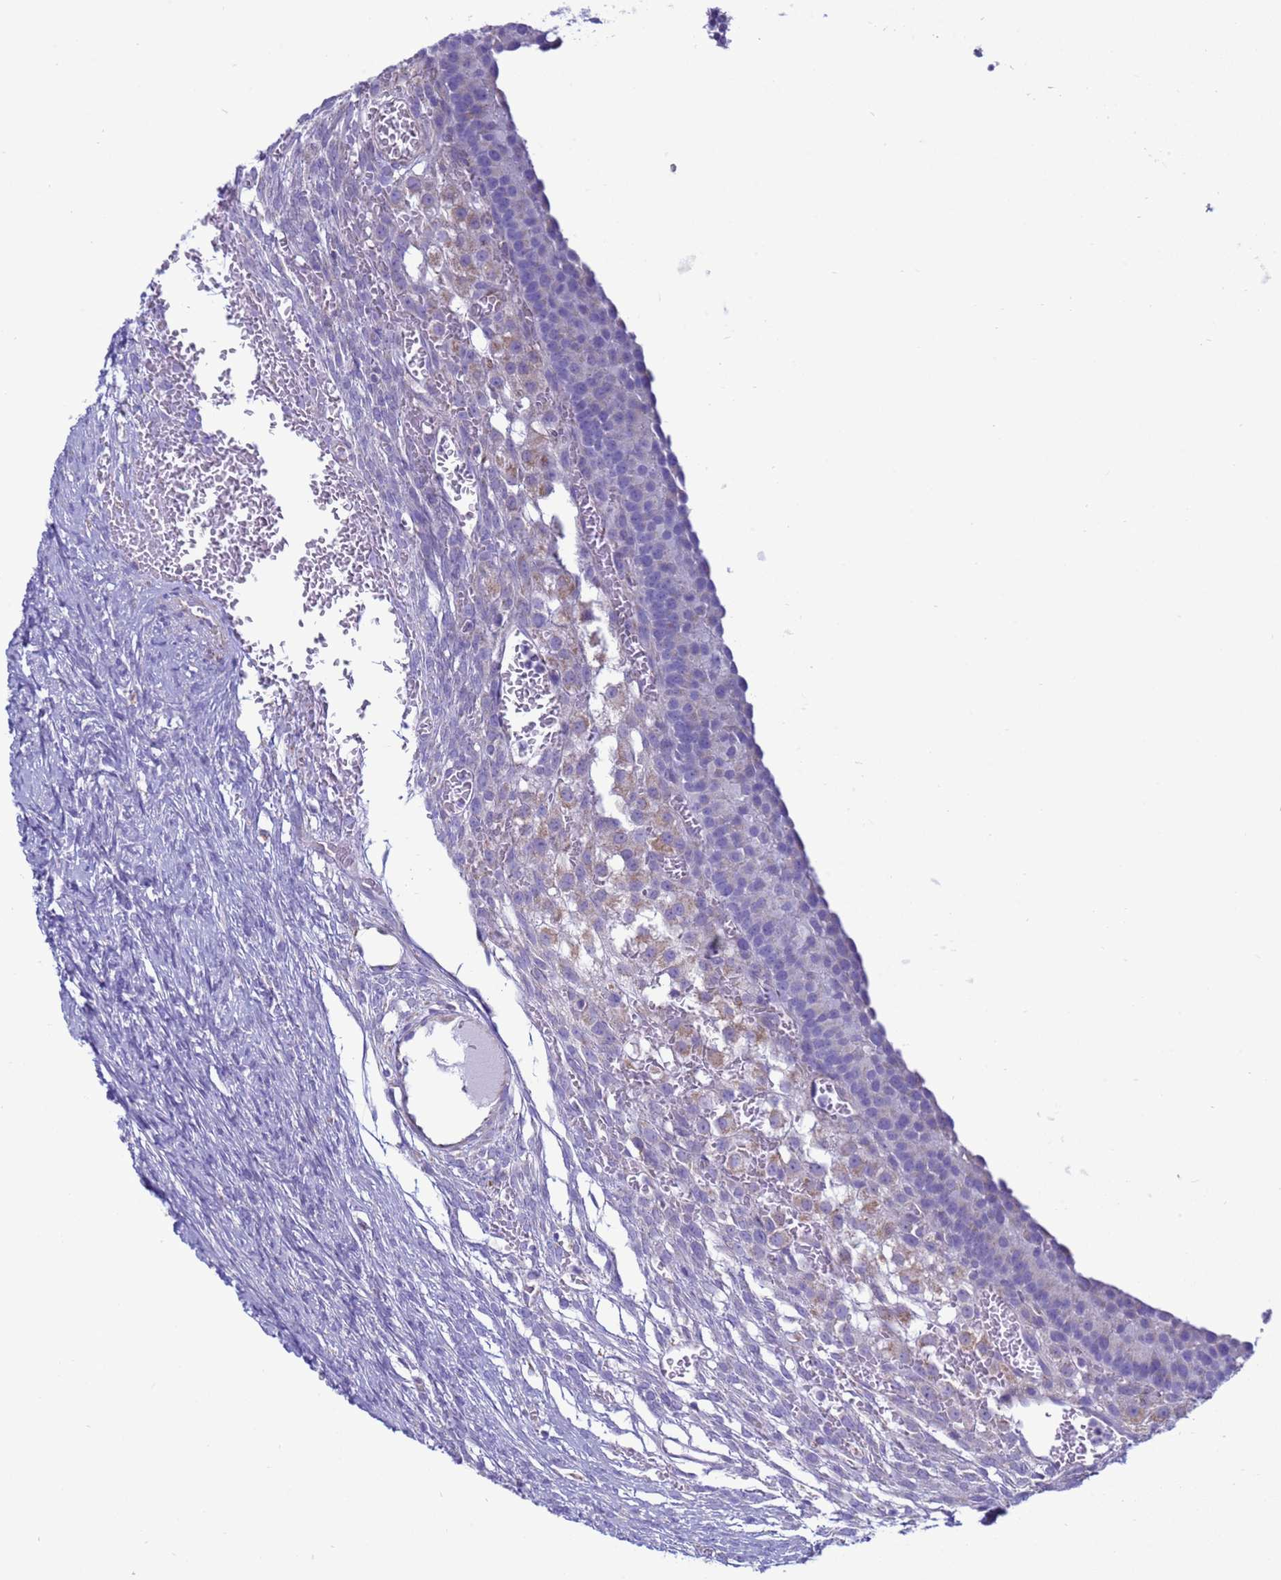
{"staining": {"intensity": "negative", "quantity": "none", "location": "none"}, "tissue": "ovary", "cell_type": "Follicle cells", "image_type": "normal", "snomed": [{"axis": "morphology", "description": "Normal tissue, NOS"}, {"axis": "topography", "description": "Ovary"}], "caption": "Immunohistochemical staining of benign human ovary demonstrates no significant positivity in follicle cells. (Stains: DAB (3,3'-diaminobenzidine) IHC with hematoxylin counter stain, Microscopy: brightfield microscopy at high magnification).", "gene": "HPCAL1", "patient": {"sex": "female", "age": 39}}